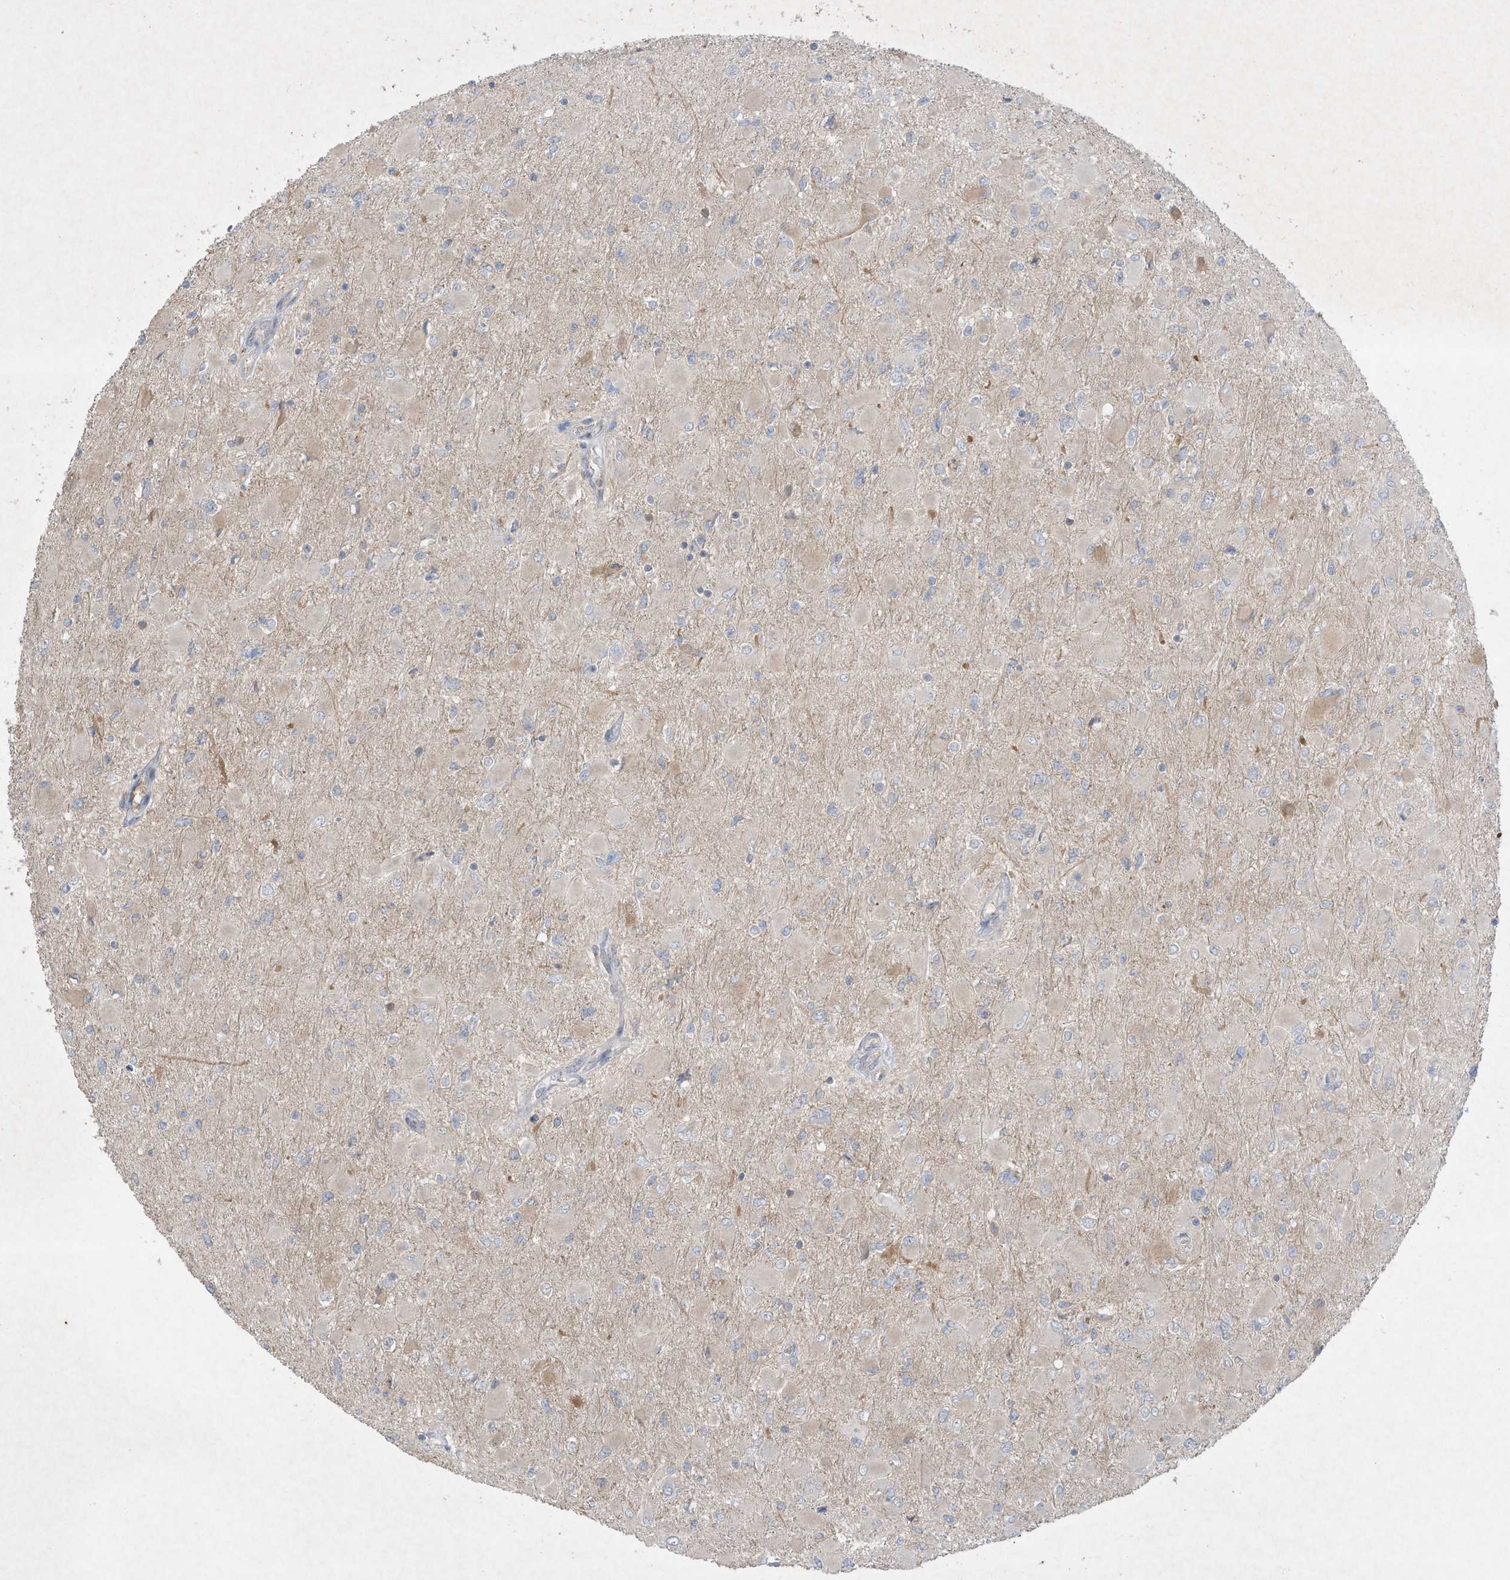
{"staining": {"intensity": "negative", "quantity": "none", "location": "none"}, "tissue": "glioma", "cell_type": "Tumor cells", "image_type": "cancer", "snomed": [{"axis": "morphology", "description": "Glioma, malignant, High grade"}, {"axis": "topography", "description": "Cerebral cortex"}], "caption": "Histopathology image shows no significant protein expression in tumor cells of glioma.", "gene": "FETUB", "patient": {"sex": "female", "age": 36}}